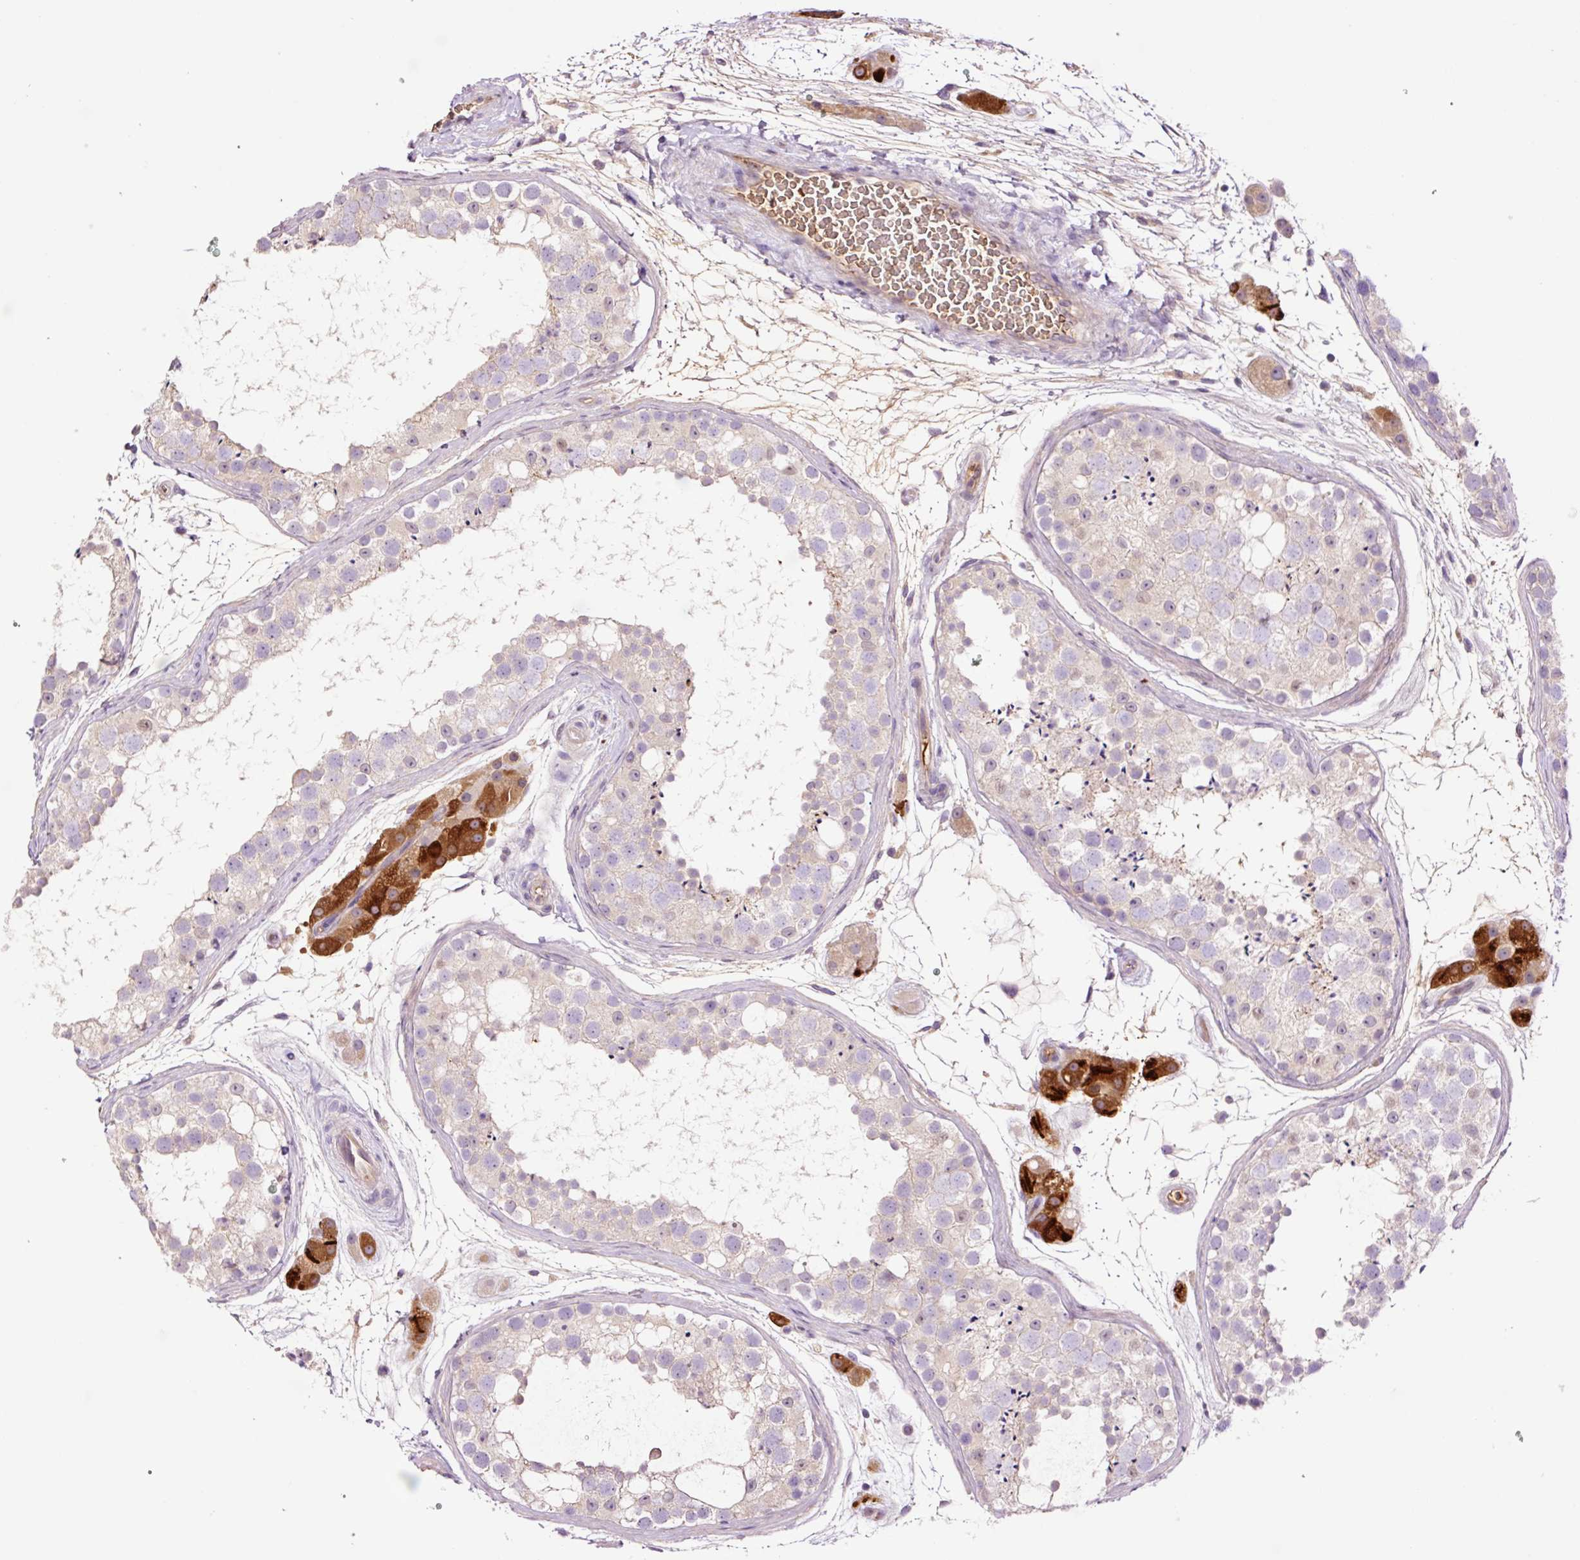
{"staining": {"intensity": "weak", "quantity": "<25%", "location": "cytoplasmic/membranous"}, "tissue": "testis", "cell_type": "Cells in seminiferous ducts", "image_type": "normal", "snomed": [{"axis": "morphology", "description": "Normal tissue, NOS"}, {"axis": "topography", "description": "Testis"}], "caption": "Immunohistochemical staining of unremarkable testis exhibits no significant expression in cells in seminiferous ducts. Brightfield microscopy of immunohistochemistry (IHC) stained with DAB (3,3'-diaminobenzidine) (brown) and hematoxylin (blue), captured at high magnification.", "gene": "TMEM235", "patient": {"sex": "male", "age": 41}}